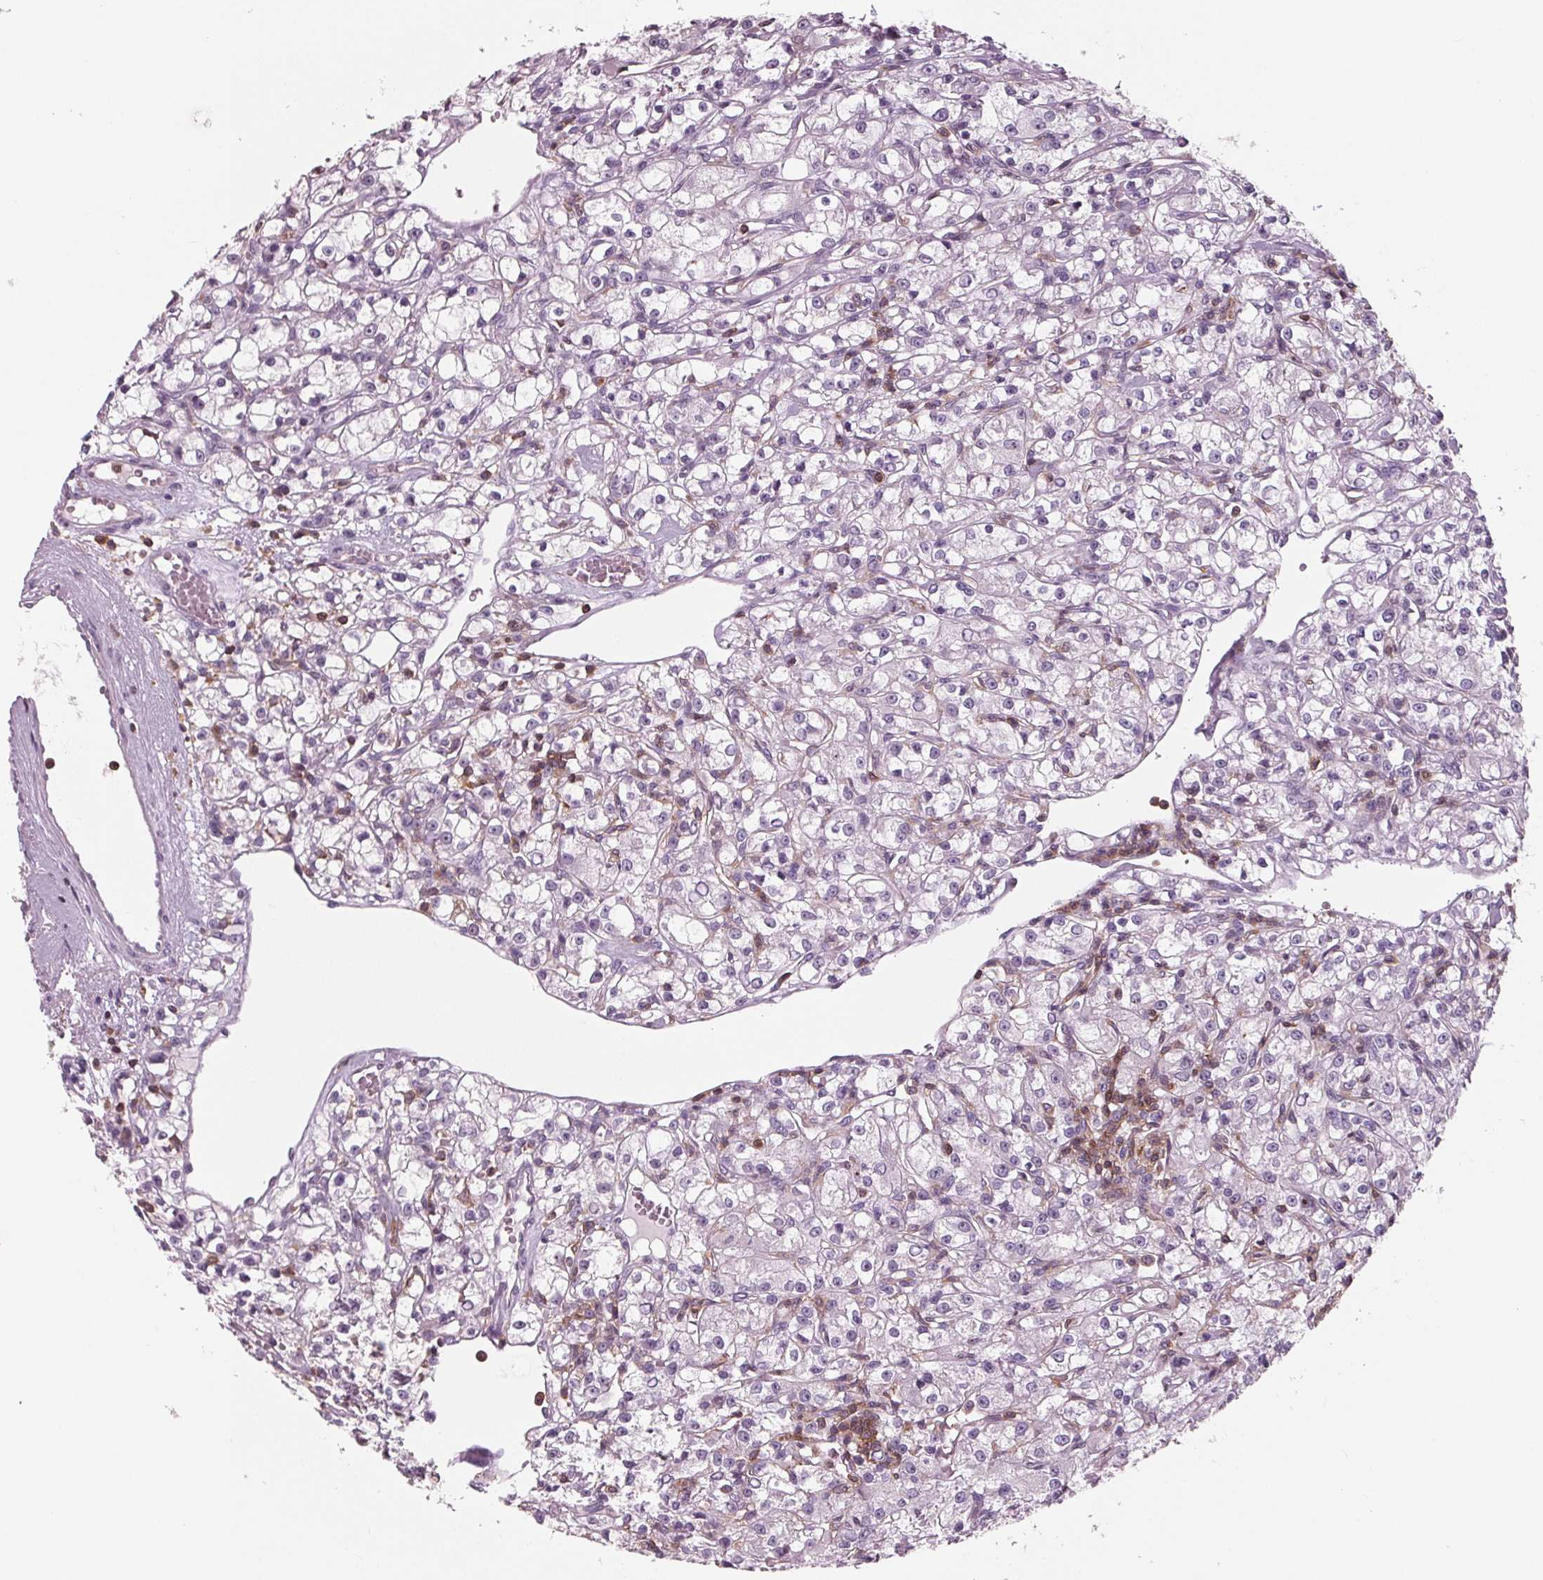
{"staining": {"intensity": "negative", "quantity": "none", "location": "none"}, "tissue": "renal cancer", "cell_type": "Tumor cells", "image_type": "cancer", "snomed": [{"axis": "morphology", "description": "Adenocarcinoma, NOS"}, {"axis": "topography", "description": "Kidney"}], "caption": "Adenocarcinoma (renal) was stained to show a protein in brown. There is no significant staining in tumor cells. (Brightfield microscopy of DAB IHC at high magnification).", "gene": "ARHGAP25", "patient": {"sex": "female", "age": 59}}